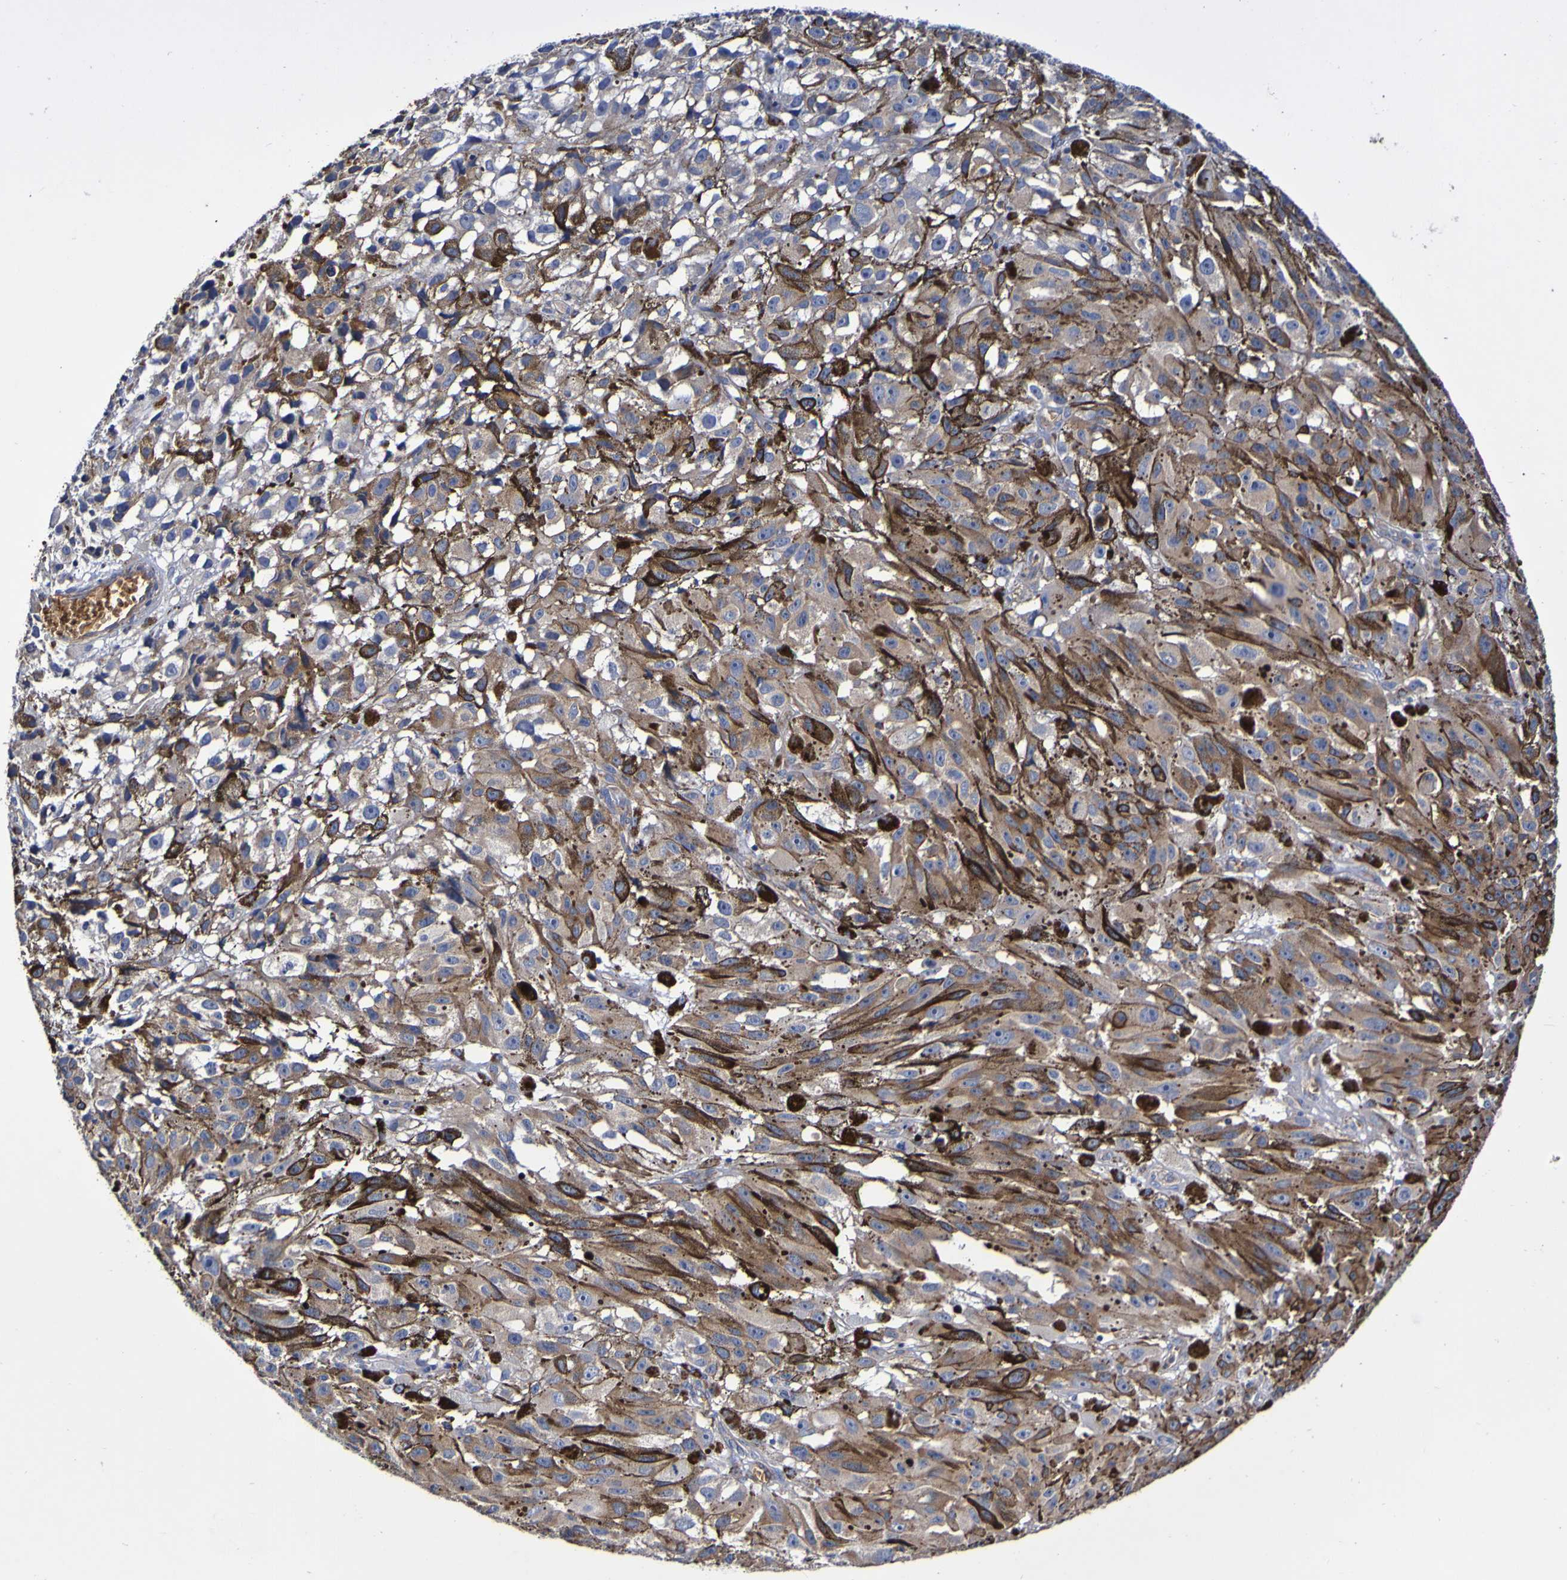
{"staining": {"intensity": "moderate", "quantity": "25%-75%", "location": "cytoplasmic/membranous"}, "tissue": "melanoma", "cell_type": "Tumor cells", "image_type": "cancer", "snomed": [{"axis": "morphology", "description": "Malignant melanoma, NOS"}, {"axis": "topography", "description": "Skin"}], "caption": "Melanoma tissue displays moderate cytoplasmic/membranous expression in about 25%-75% of tumor cells, visualized by immunohistochemistry.", "gene": "WNT4", "patient": {"sex": "female", "age": 104}}